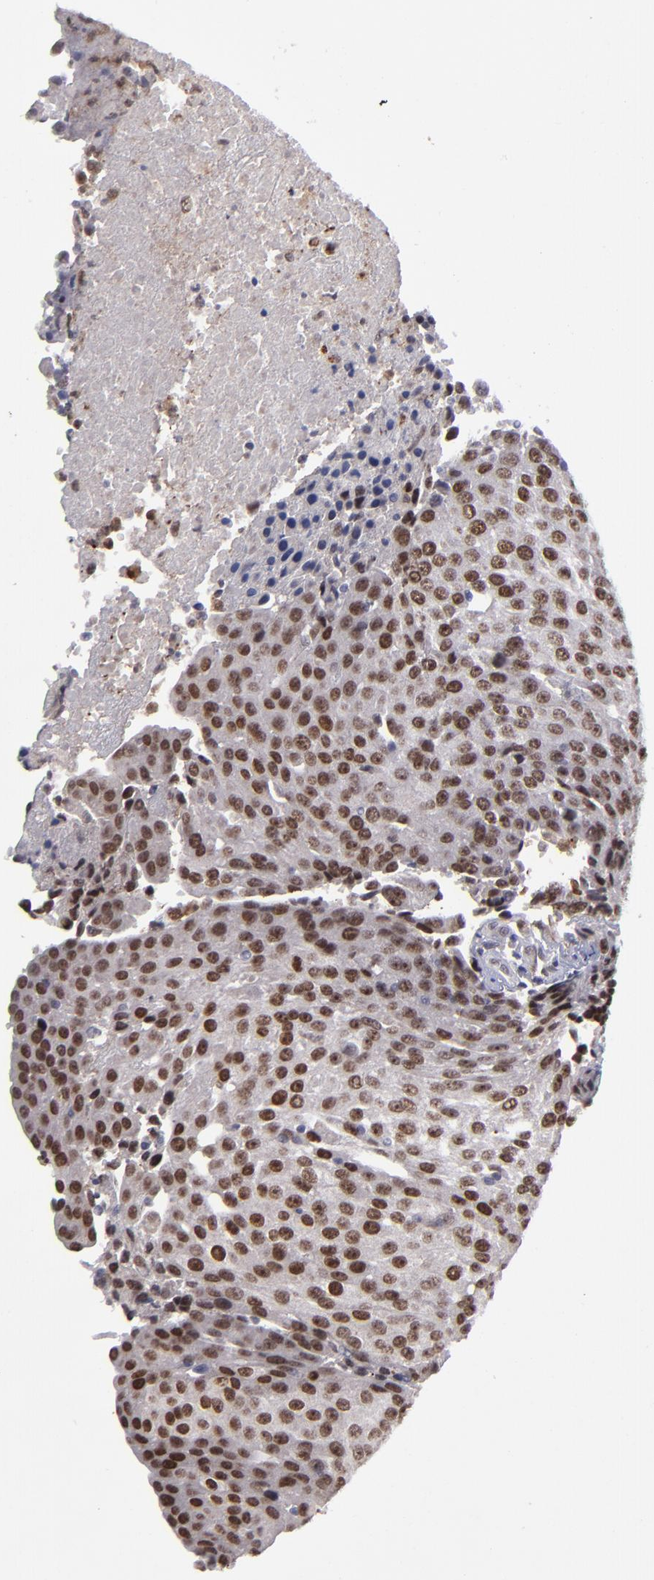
{"staining": {"intensity": "moderate", "quantity": ">75%", "location": "nuclear"}, "tissue": "urothelial cancer", "cell_type": "Tumor cells", "image_type": "cancer", "snomed": [{"axis": "morphology", "description": "Urothelial carcinoma, High grade"}, {"axis": "topography", "description": "Urinary bladder"}], "caption": "A medium amount of moderate nuclear expression is appreciated in about >75% of tumor cells in high-grade urothelial carcinoma tissue.", "gene": "RREB1", "patient": {"sex": "female", "age": 85}}